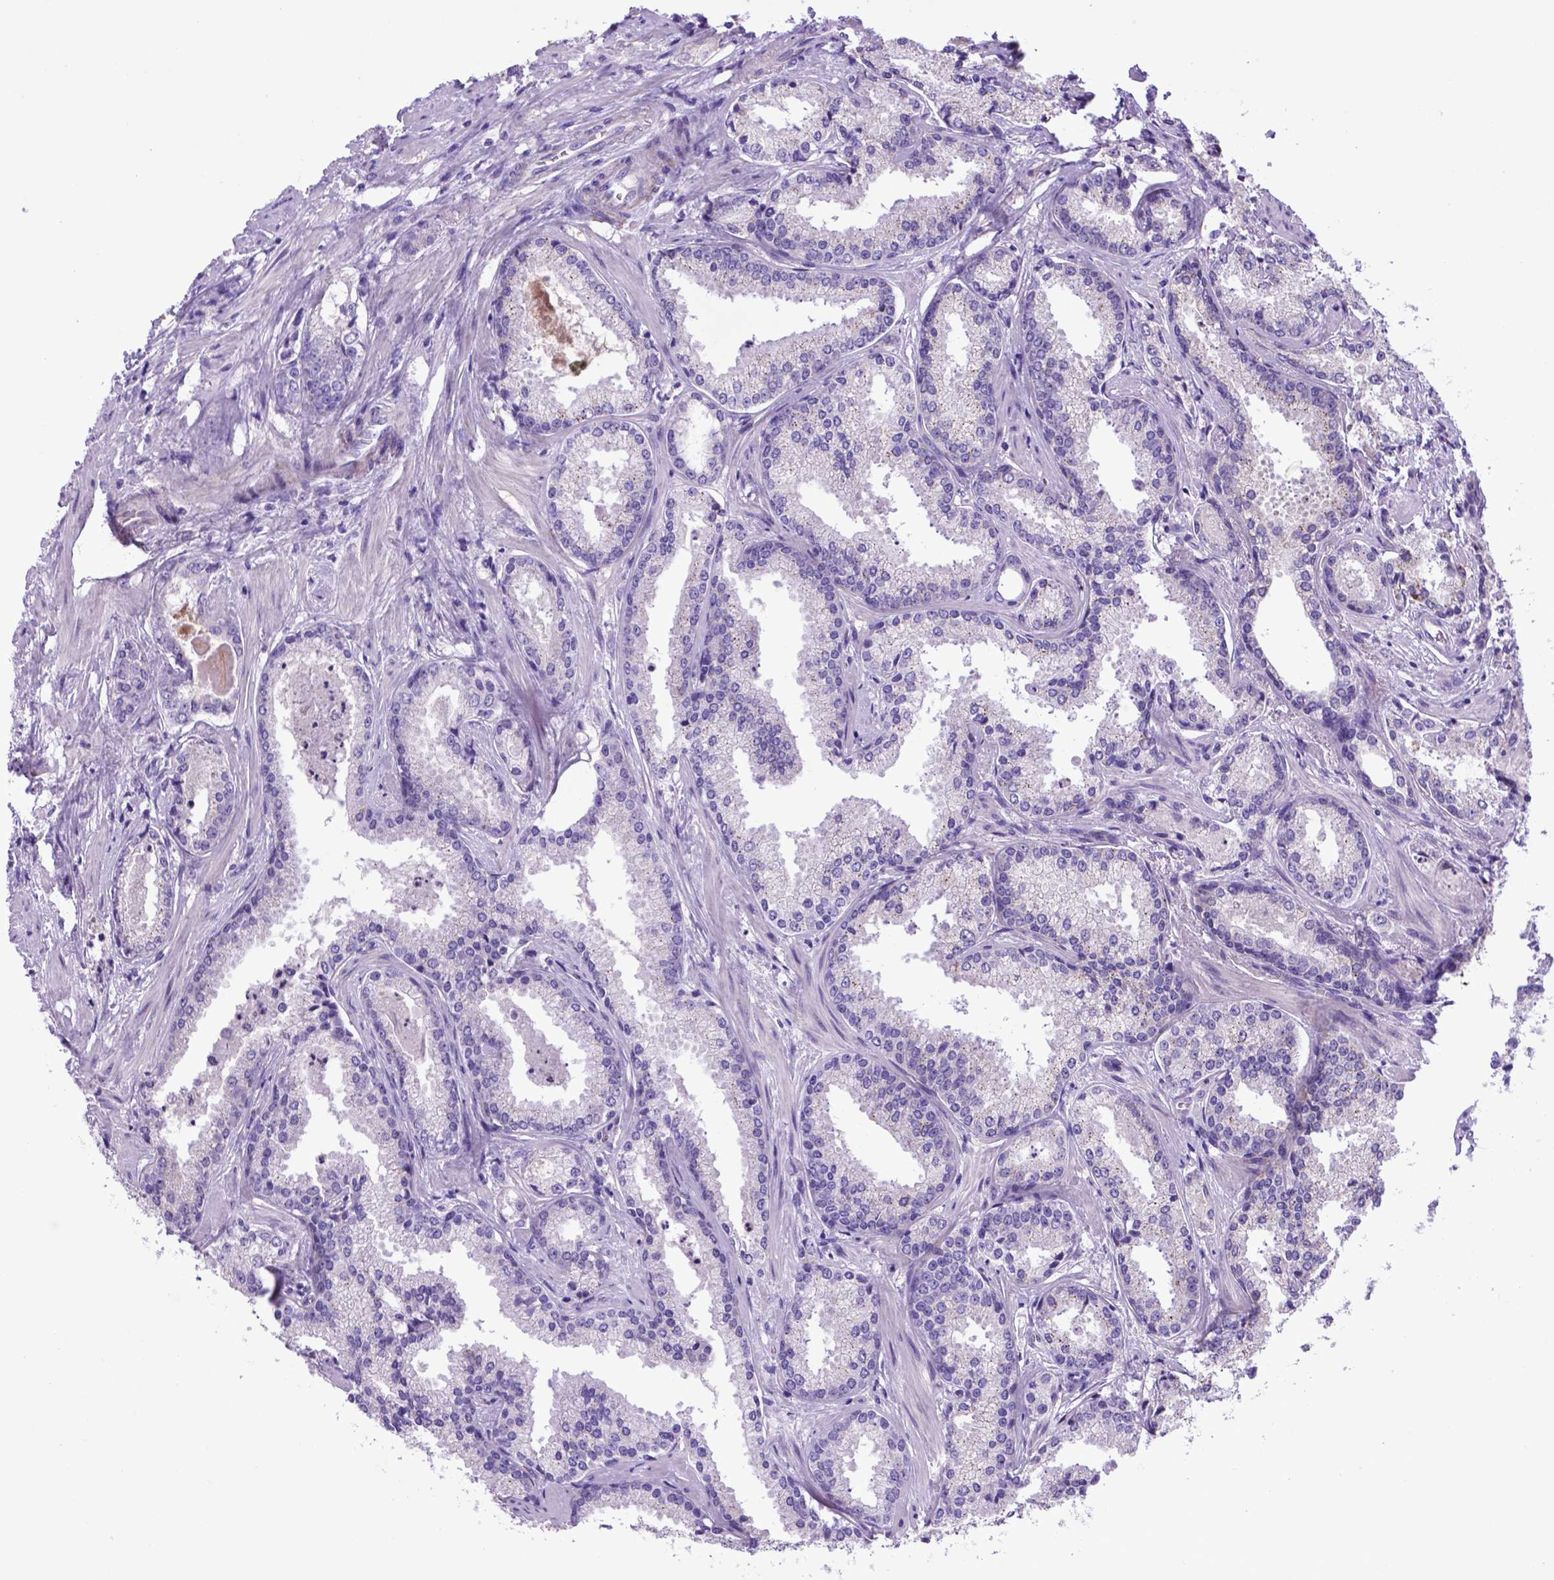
{"staining": {"intensity": "negative", "quantity": "none", "location": "none"}, "tissue": "prostate cancer", "cell_type": "Tumor cells", "image_type": "cancer", "snomed": [{"axis": "morphology", "description": "Adenocarcinoma, Low grade"}, {"axis": "topography", "description": "Prostate"}], "caption": "Prostate cancer was stained to show a protein in brown. There is no significant positivity in tumor cells. Brightfield microscopy of immunohistochemistry stained with DAB (3,3'-diaminobenzidine) (brown) and hematoxylin (blue), captured at high magnification.", "gene": "ADRA2B", "patient": {"sex": "male", "age": 56}}